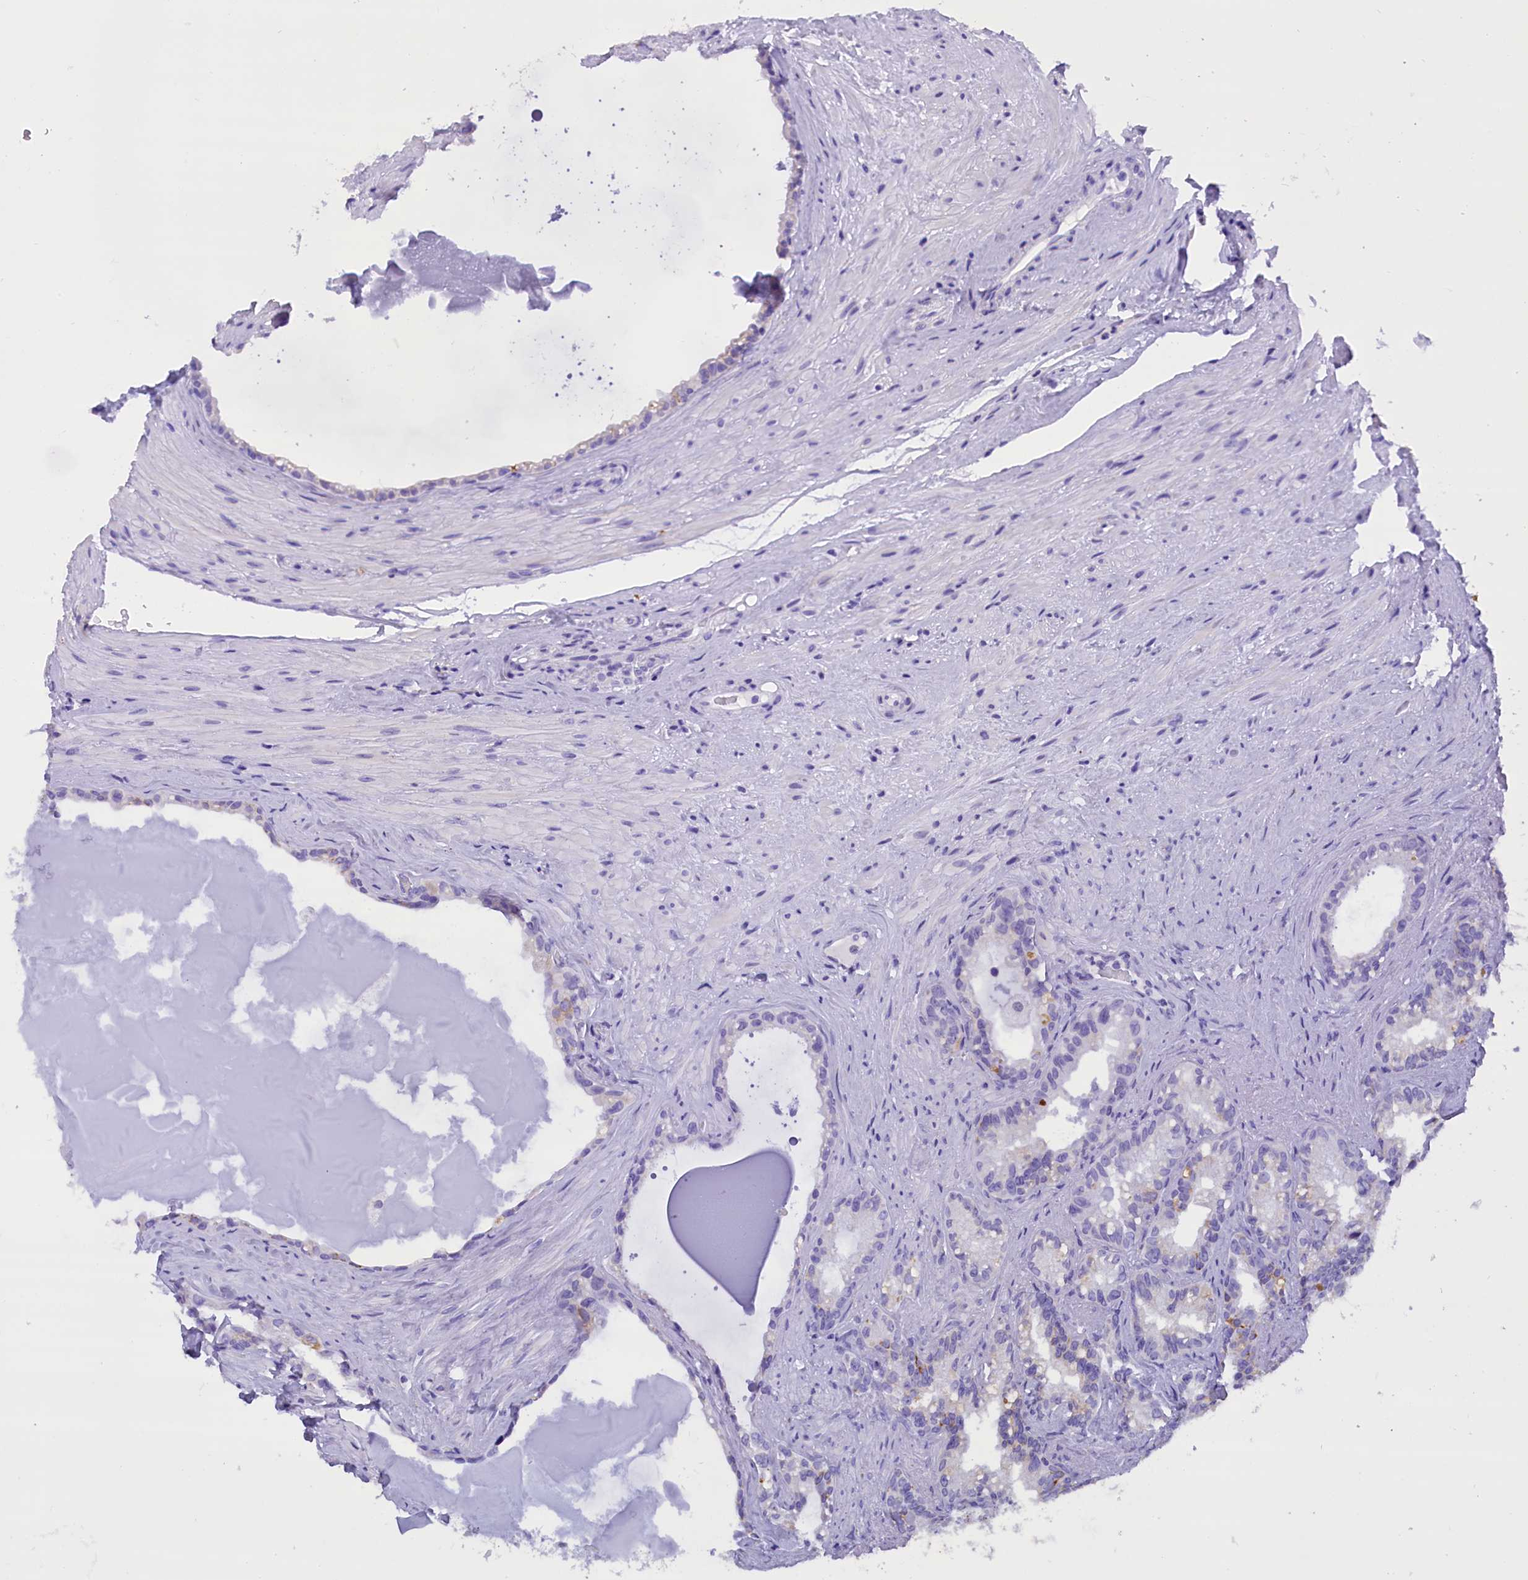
{"staining": {"intensity": "negative", "quantity": "none", "location": "none"}, "tissue": "seminal vesicle", "cell_type": "Glandular cells", "image_type": "normal", "snomed": [{"axis": "morphology", "description": "Normal tissue, NOS"}, {"axis": "topography", "description": "Prostate"}, {"axis": "topography", "description": "Seminal veicle"}], "caption": "This is an immunohistochemistry micrograph of normal seminal vesicle. There is no positivity in glandular cells.", "gene": "ABAT", "patient": {"sex": "male", "age": 79}}